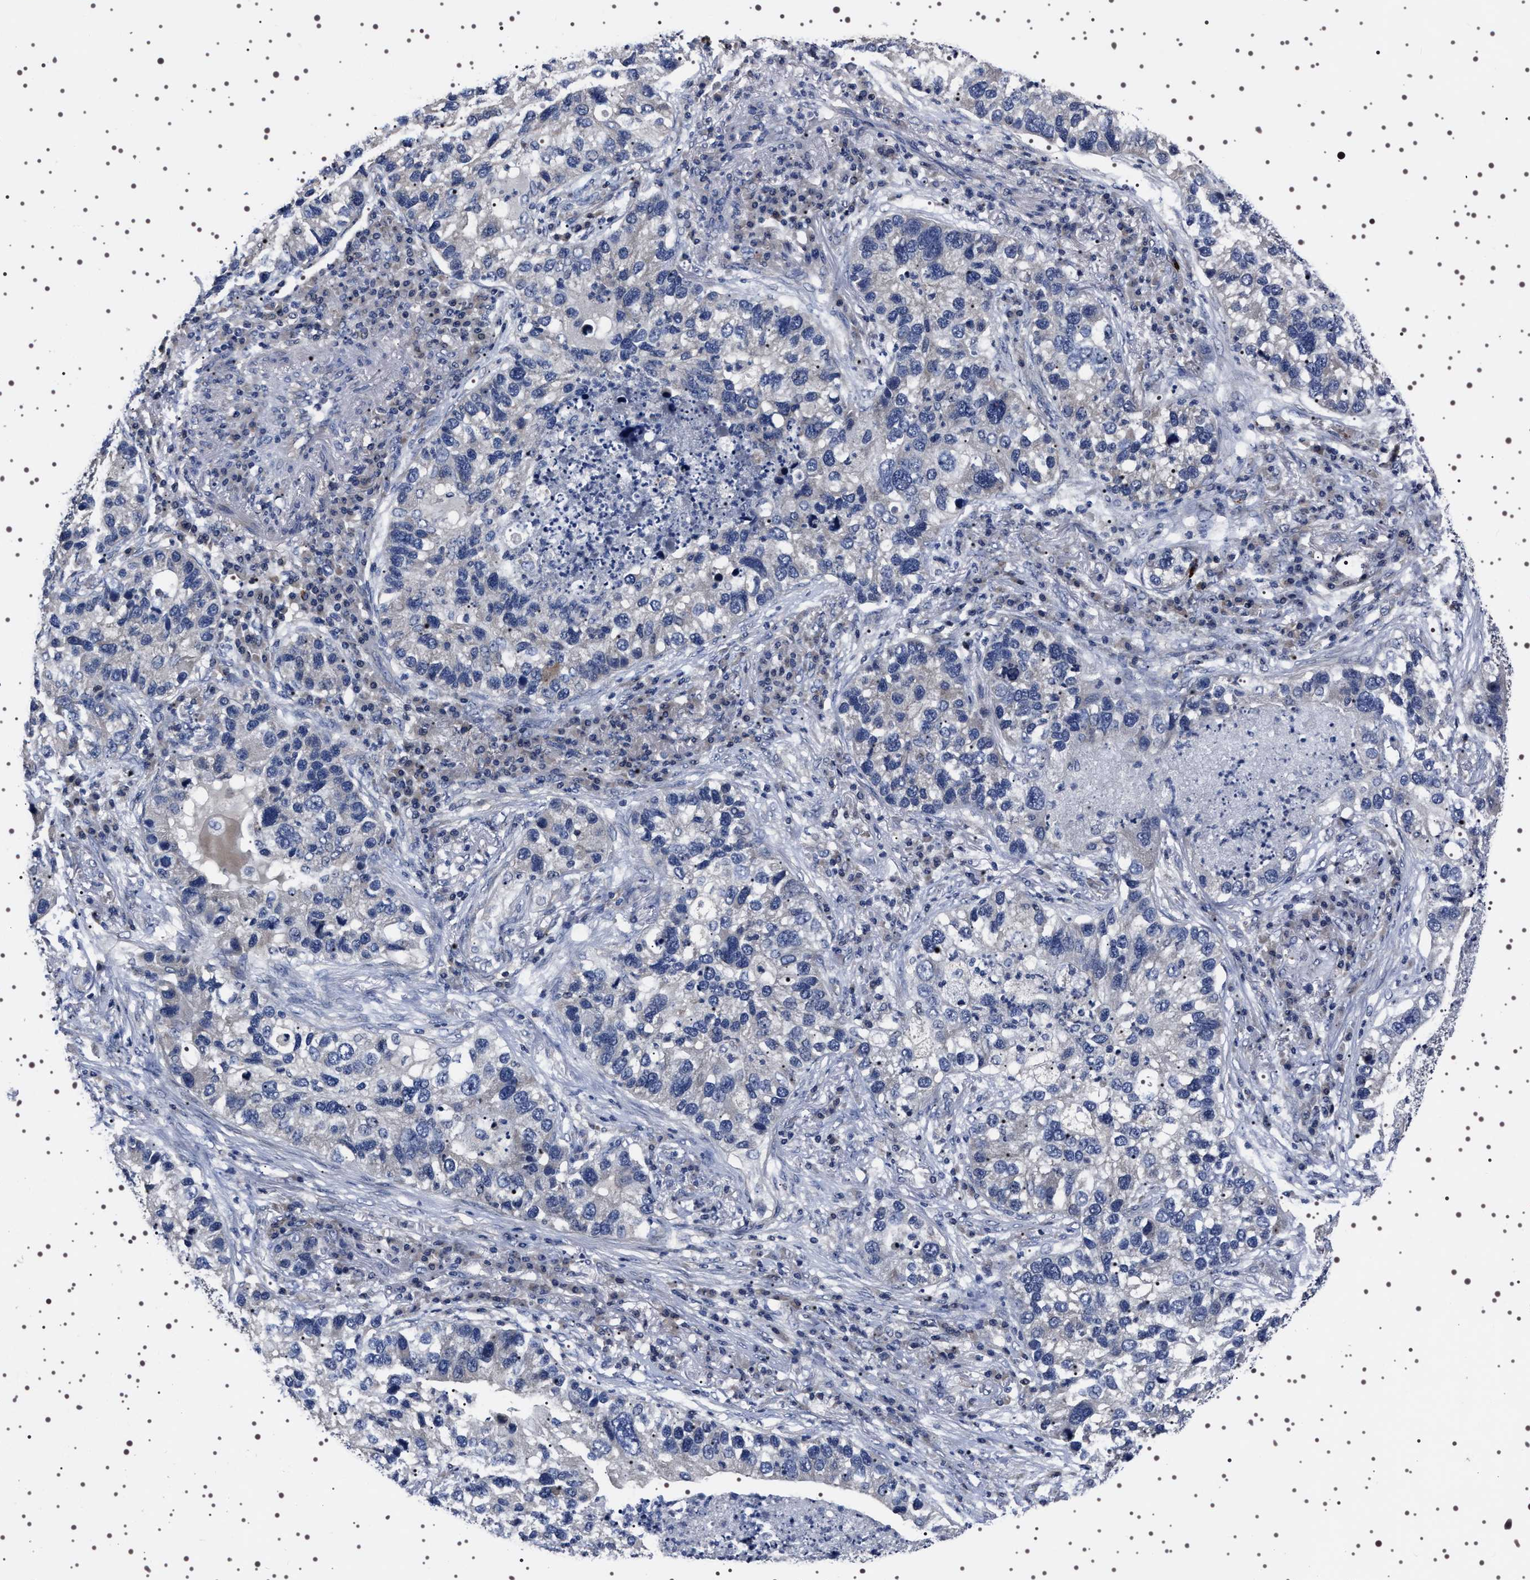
{"staining": {"intensity": "negative", "quantity": "none", "location": "none"}, "tissue": "lung cancer", "cell_type": "Tumor cells", "image_type": "cancer", "snomed": [{"axis": "morphology", "description": "Normal tissue, NOS"}, {"axis": "morphology", "description": "Adenocarcinoma, NOS"}, {"axis": "topography", "description": "Bronchus"}, {"axis": "topography", "description": "Lung"}], "caption": "DAB immunohistochemical staining of human lung cancer (adenocarcinoma) demonstrates no significant staining in tumor cells.", "gene": "TARBP1", "patient": {"sex": "male", "age": 54}}